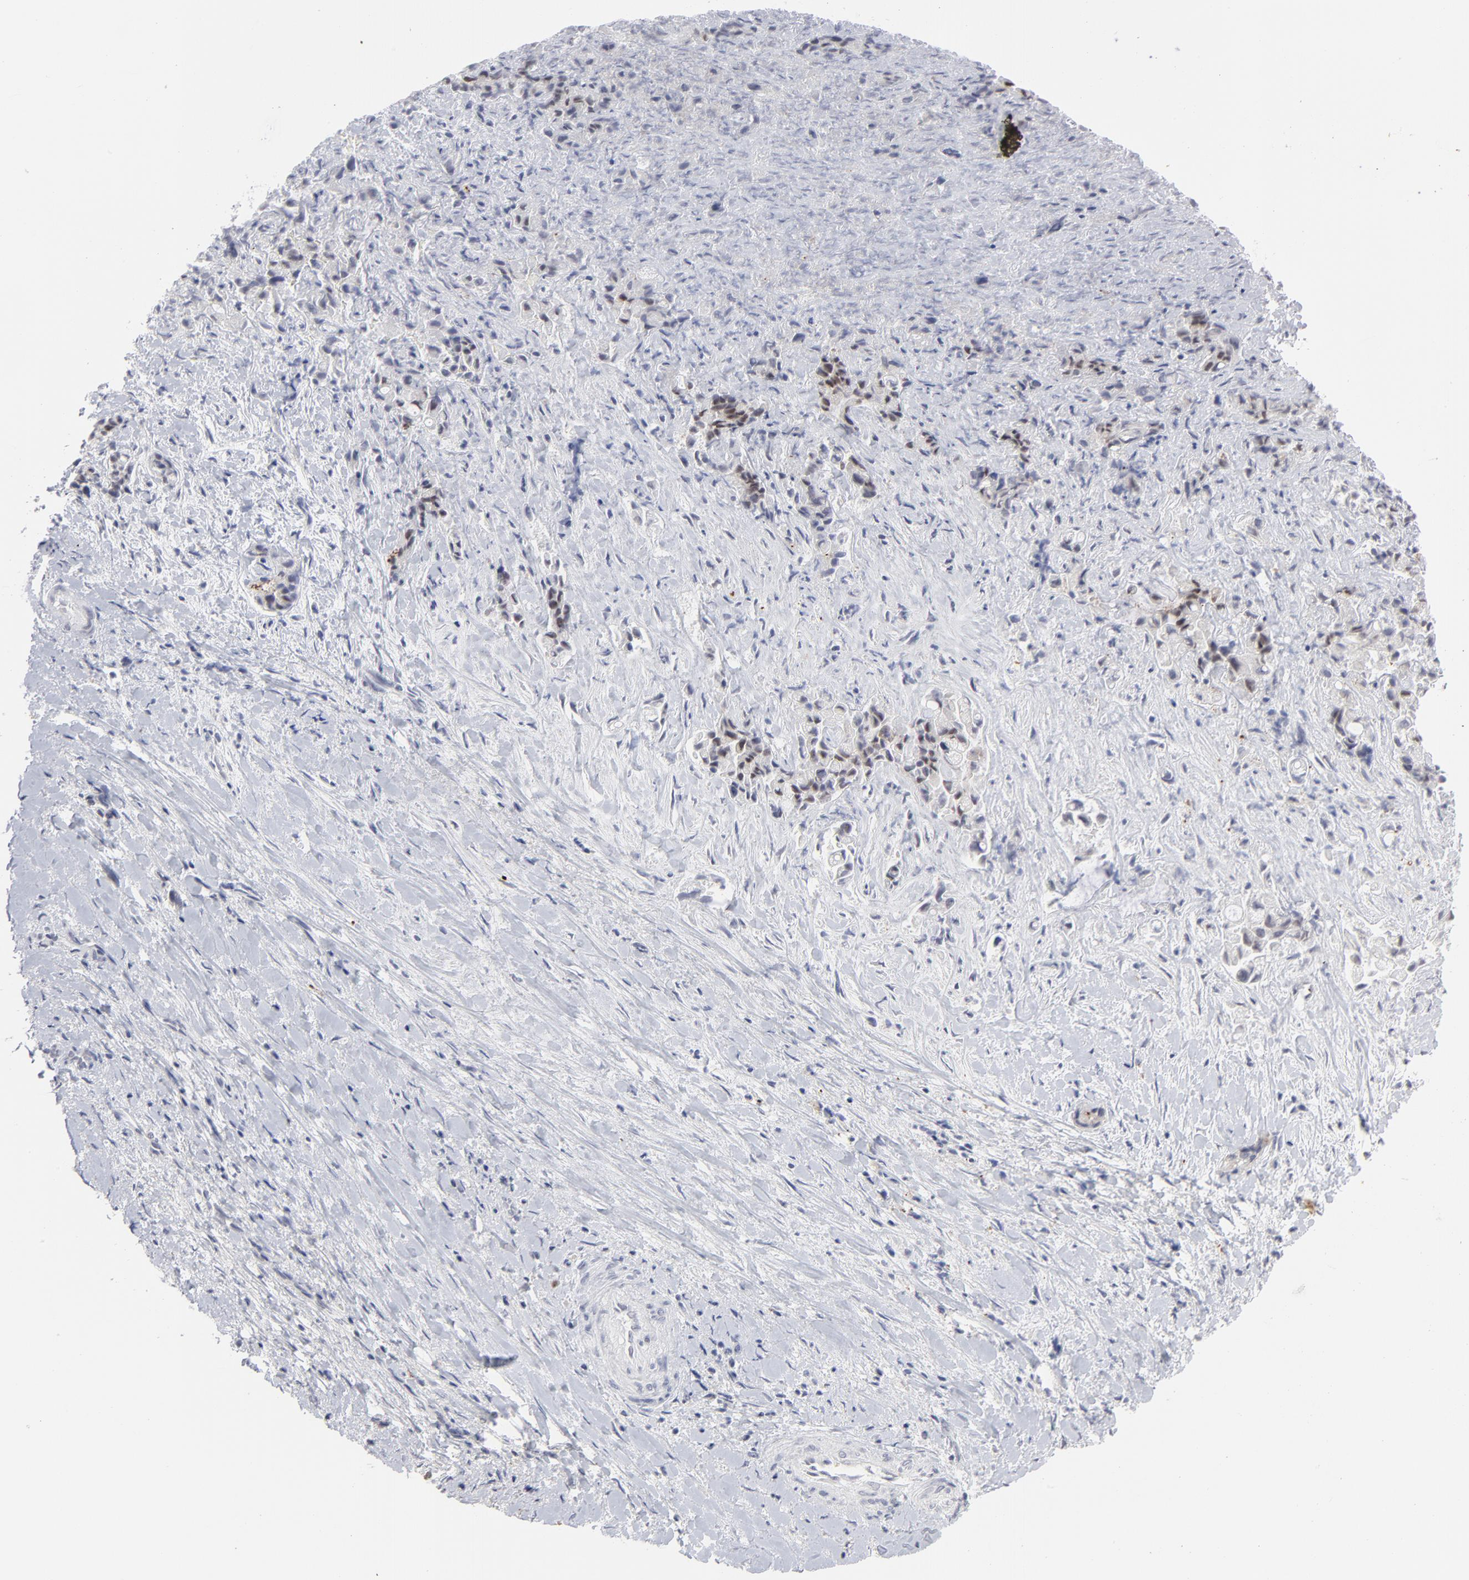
{"staining": {"intensity": "negative", "quantity": "none", "location": "none"}, "tissue": "liver cancer", "cell_type": "Tumor cells", "image_type": "cancer", "snomed": [{"axis": "morphology", "description": "Cholangiocarcinoma"}, {"axis": "topography", "description": "Liver"}], "caption": "Liver cholangiocarcinoma was stained to show a protein in brown. There is no significant staining in tumor cells.", "gene": "CCR2", "patient": {"sex": "male", "age": 57}}